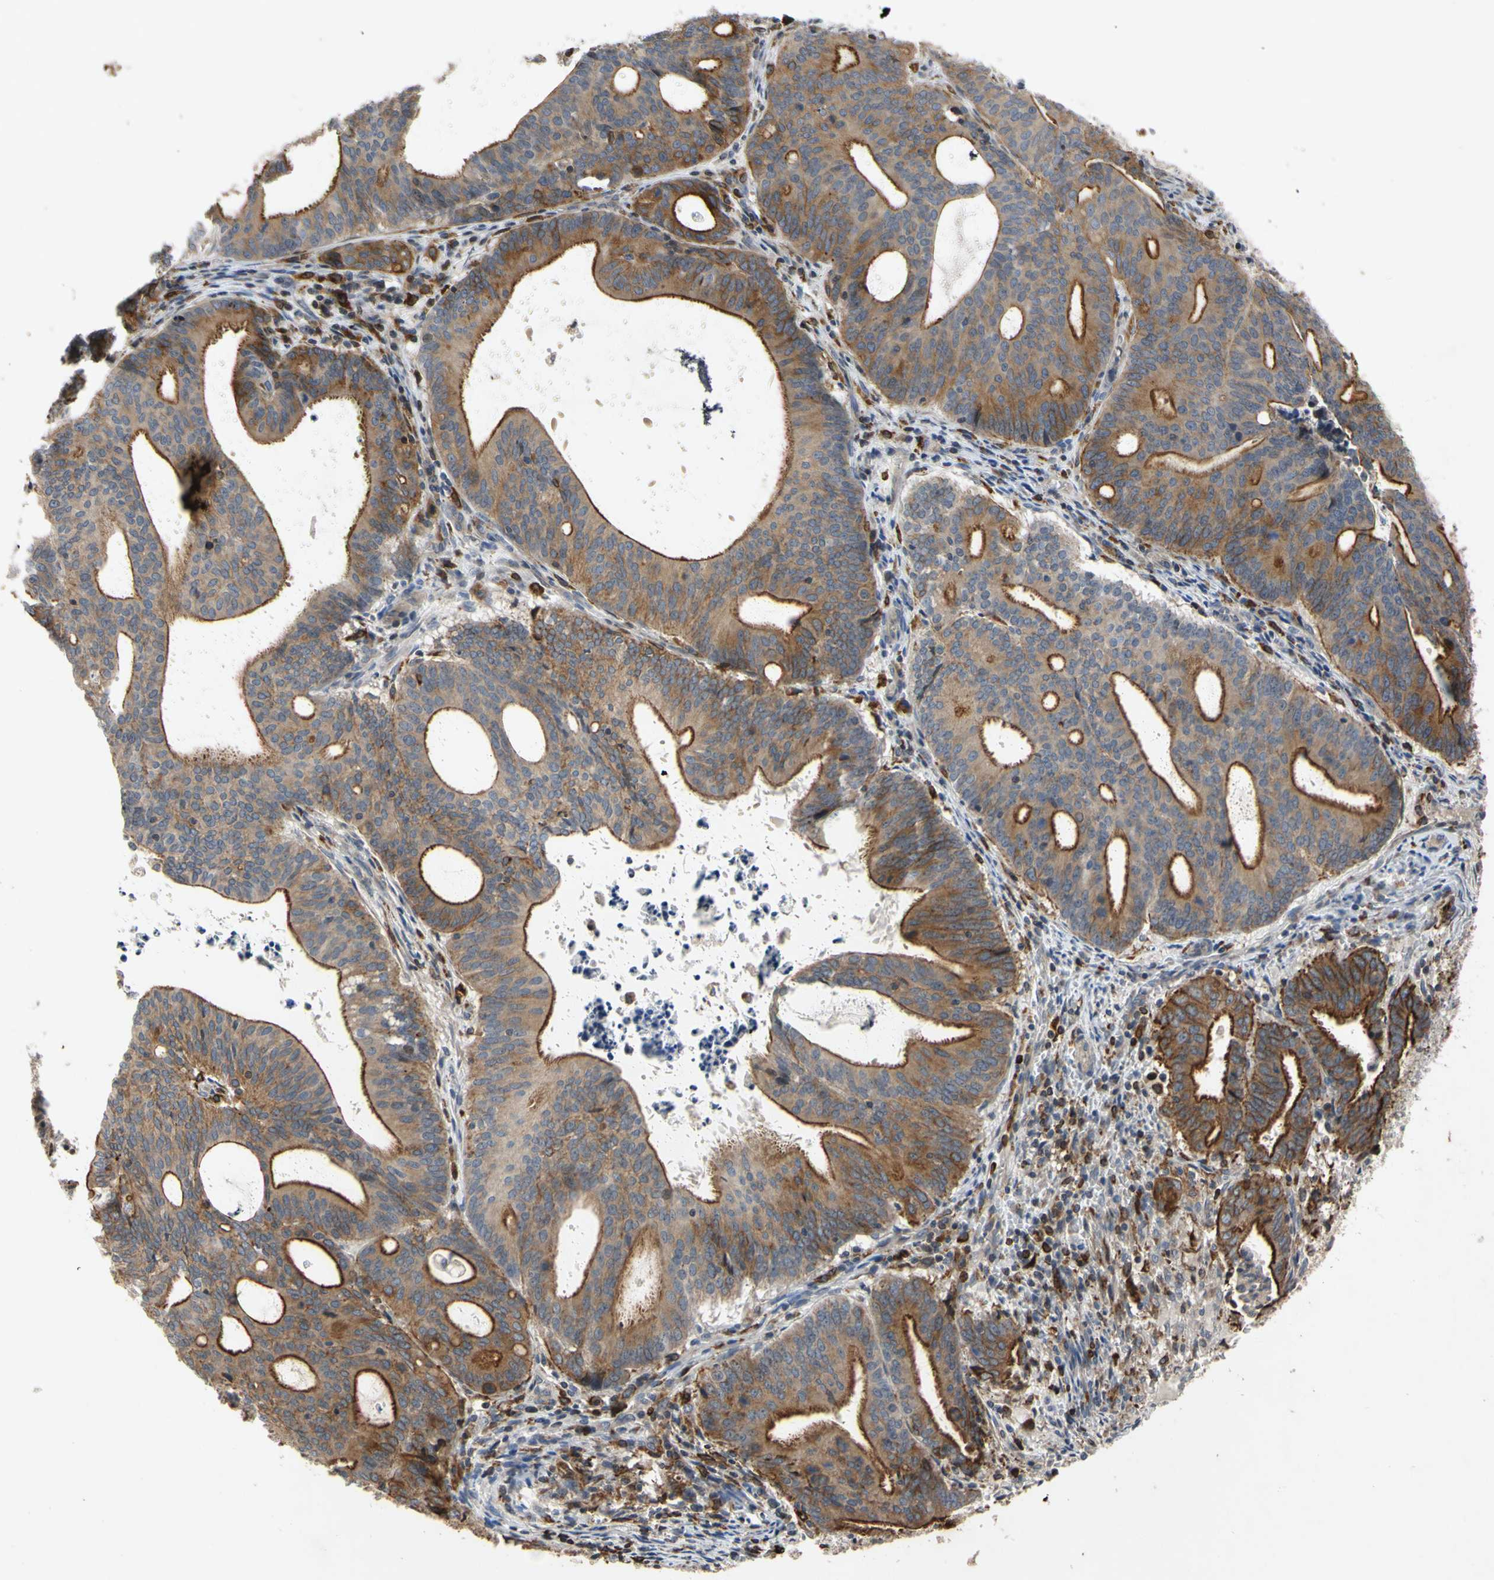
{"staining": {"intensity": "strong", "quantity": "25%-75%", "location": "cytoplasmic/membranous"}, "tissue": "endometrial cancer", "cell_type": "Tumor cells", "image_type": "cancer", "snomed": [{"axis": "morphology", "description": "Adenocarcinoma, NOS"}, {"axis": "topography", "description": "Uterus"}], "caption": "Tumor cells exhibit strong cytoplasmic/membranous staining in about 25%-75% of cells in endometrial cancer (adenocarcinoma).", "gene": "PLXNA2", "patient": {"sex": "female", "age": 83}}